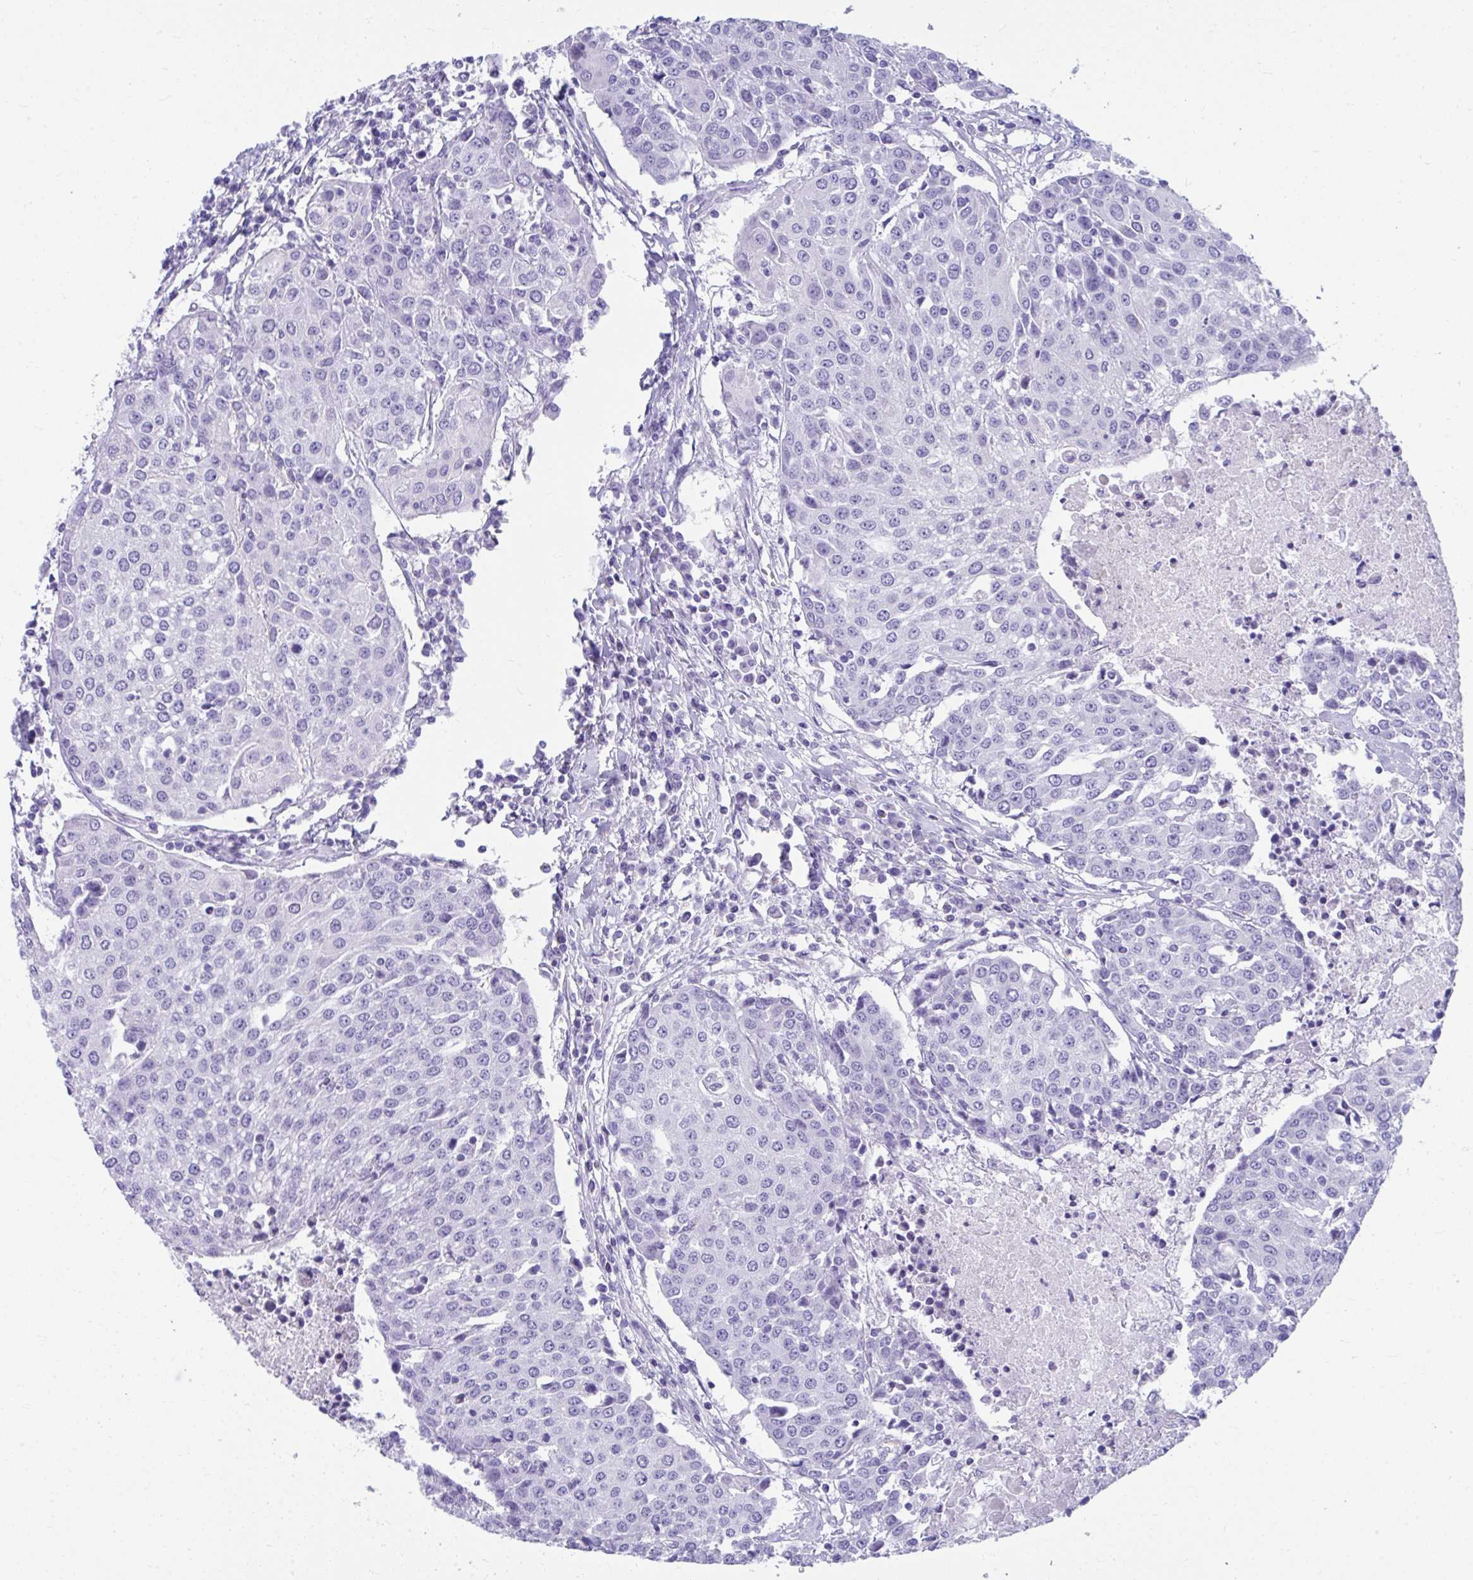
{"staining": {"intensity": "negative", "quantity": "none", "location": "none"}, "tissue": "urothelial cancer", "cell_type": "Tumor cells", "image_type": "cancer", "snomed": [{"axis": "morphology", "description": "Urothelial carcinoma, High grade"}, {"axis": "topography", "description": "Urinary bladder"}], "caption": "Tumor cells are negative for protein expression in human urothelial carcinoma (high-grade).", "gene": "ISL1", "patient": {"sex": "female", "age": 85}}